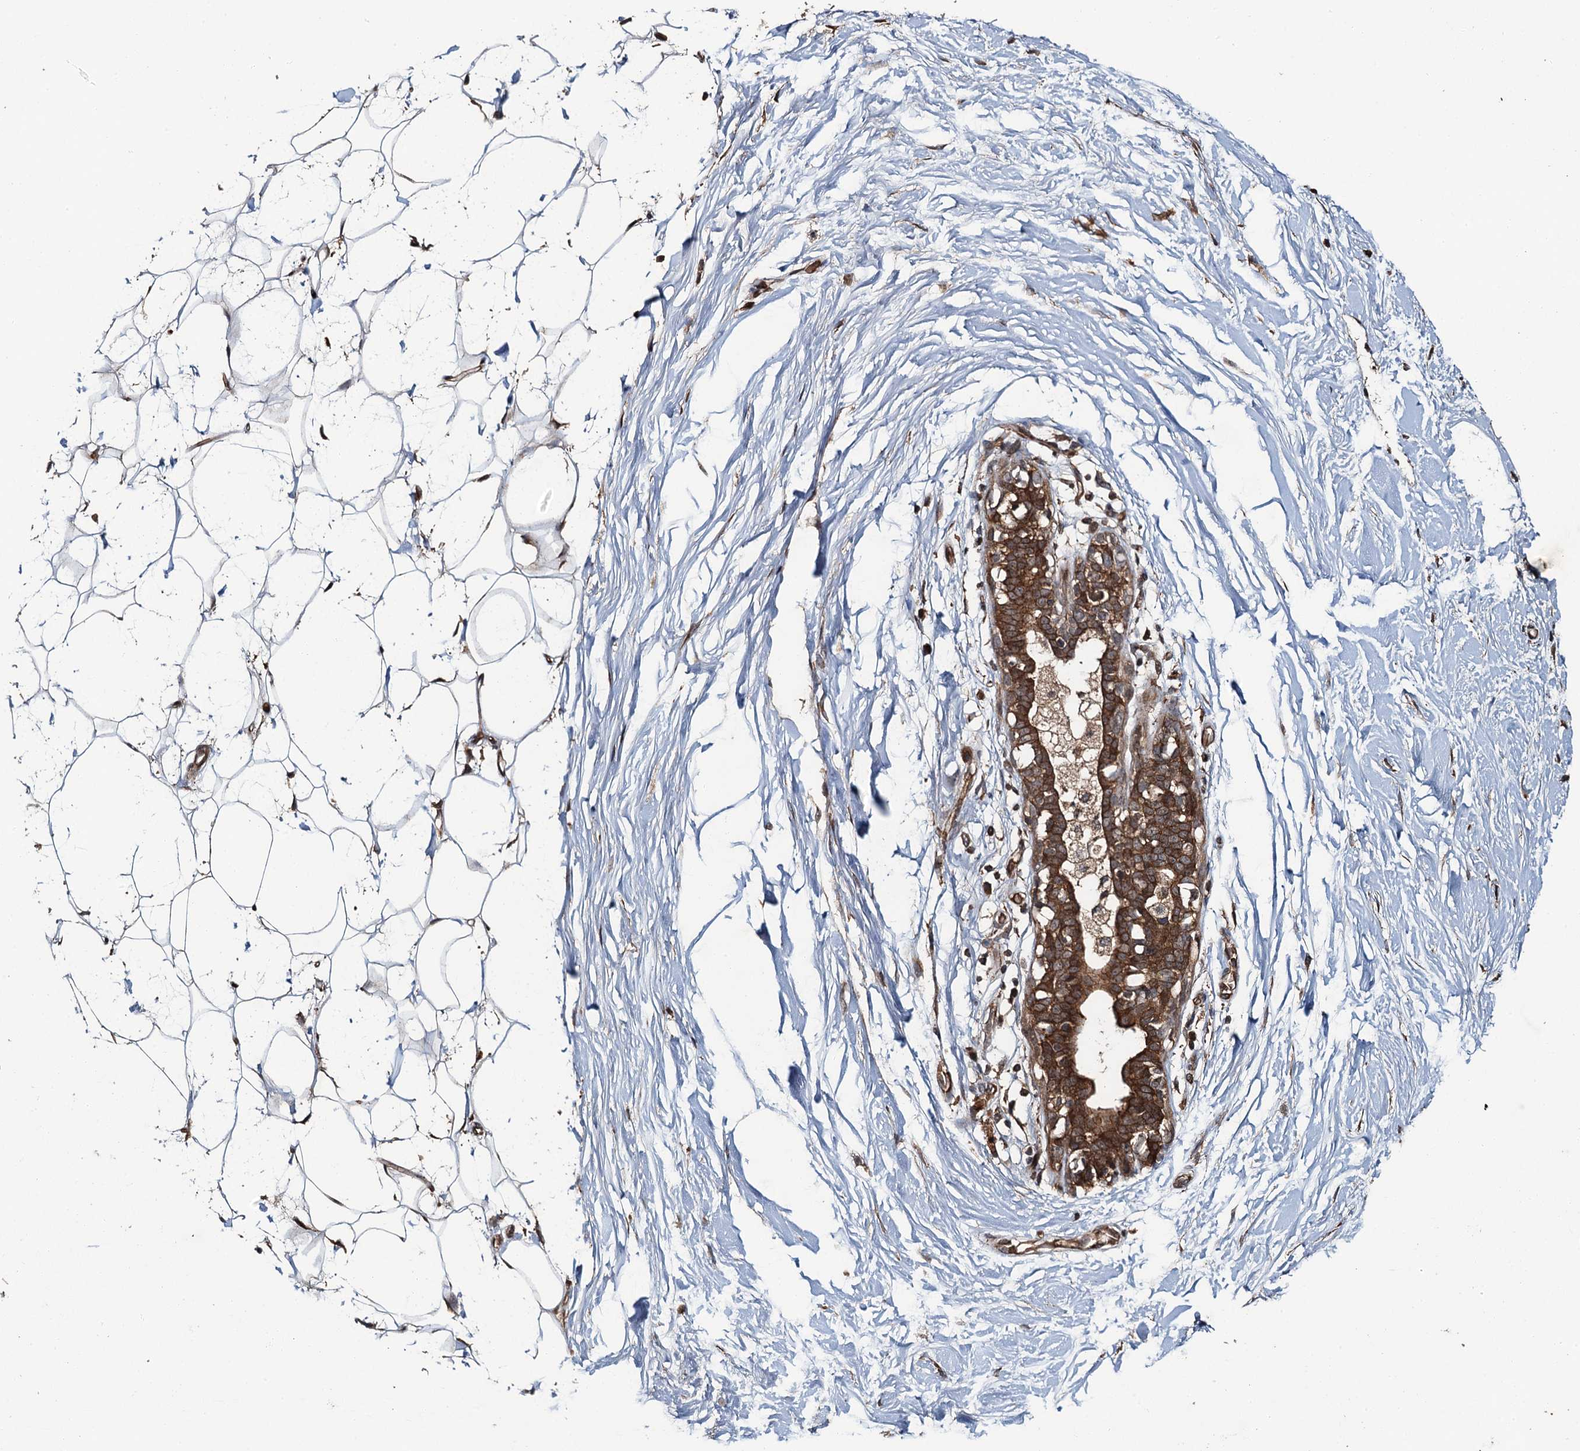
{"staining": {"intensity": "moderate", "quantity": "25%-75%", "location": "cytoplasmic/membranous,nuclear"}, "tissue": "adipose tissue", "cell_type": "Adipocytes", "image_type": "normal", "snomed": [{"axis": "morphology", "description": "Normal tissue, NOS"}, {"axis": "topography", "description": "Breast"}], "caption": "Brown immunohistochemical staining in normal human adipose tissue demonstrates moderate cytoplasmic/membranous,nuclear expression in about 25%-75% of adipocytes.", "gene": "SNX32", "patient": {"sex": "female", "age": 26}}